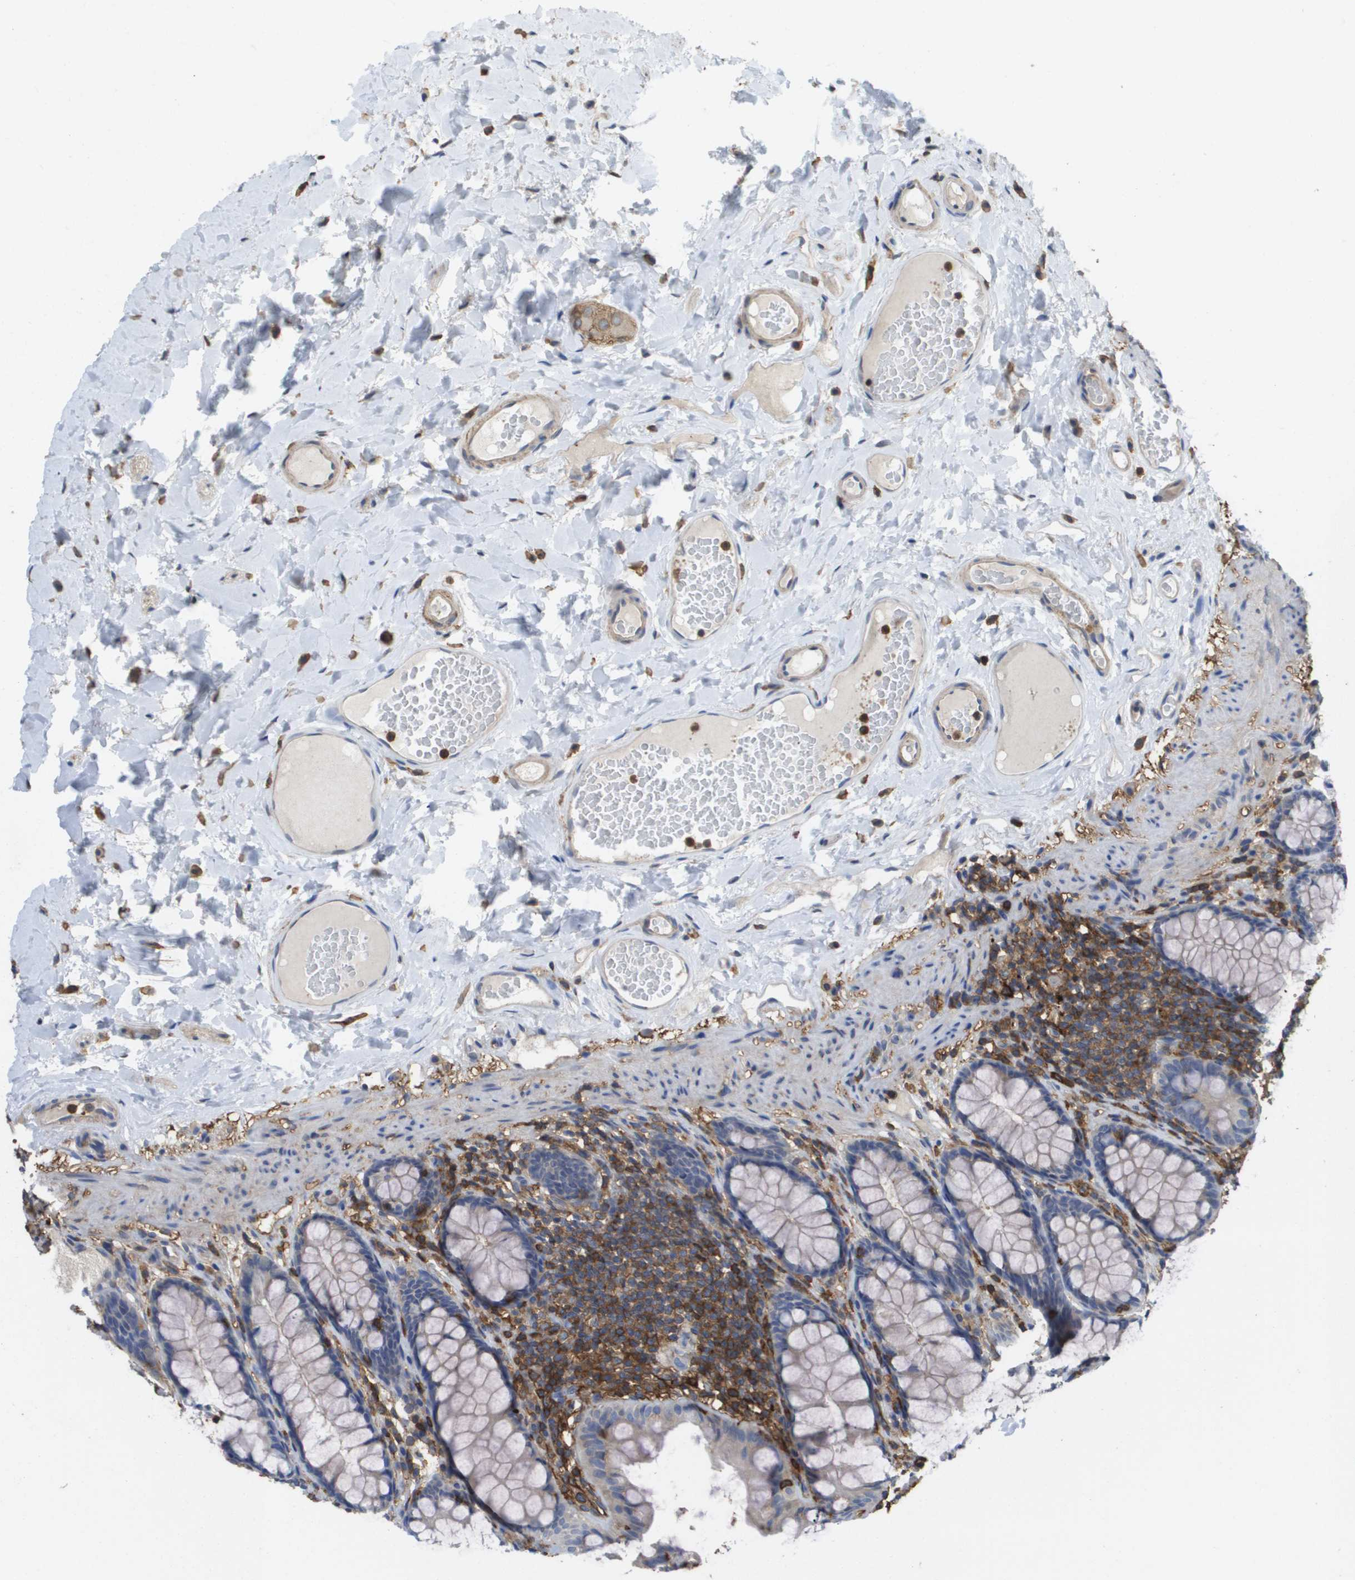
{"staining": {"intensity": "negative", "quantity": "none", "location": "none"}, "tissue": "colon", "cell_type": "Endothelial cells", "image_type": "normal", "snomed": [{"axis": "morphology", "description": "Normal tissue, NOS"}, {"axis": "topography", "description": "Colon"}], "caption": "A high-resolution micrograph shows IHC staining of unremarkable colon, which reveals no significant expression in endothelial cells.", "gene": "PASK", "patient": {"sex": "female", "age": 55}}